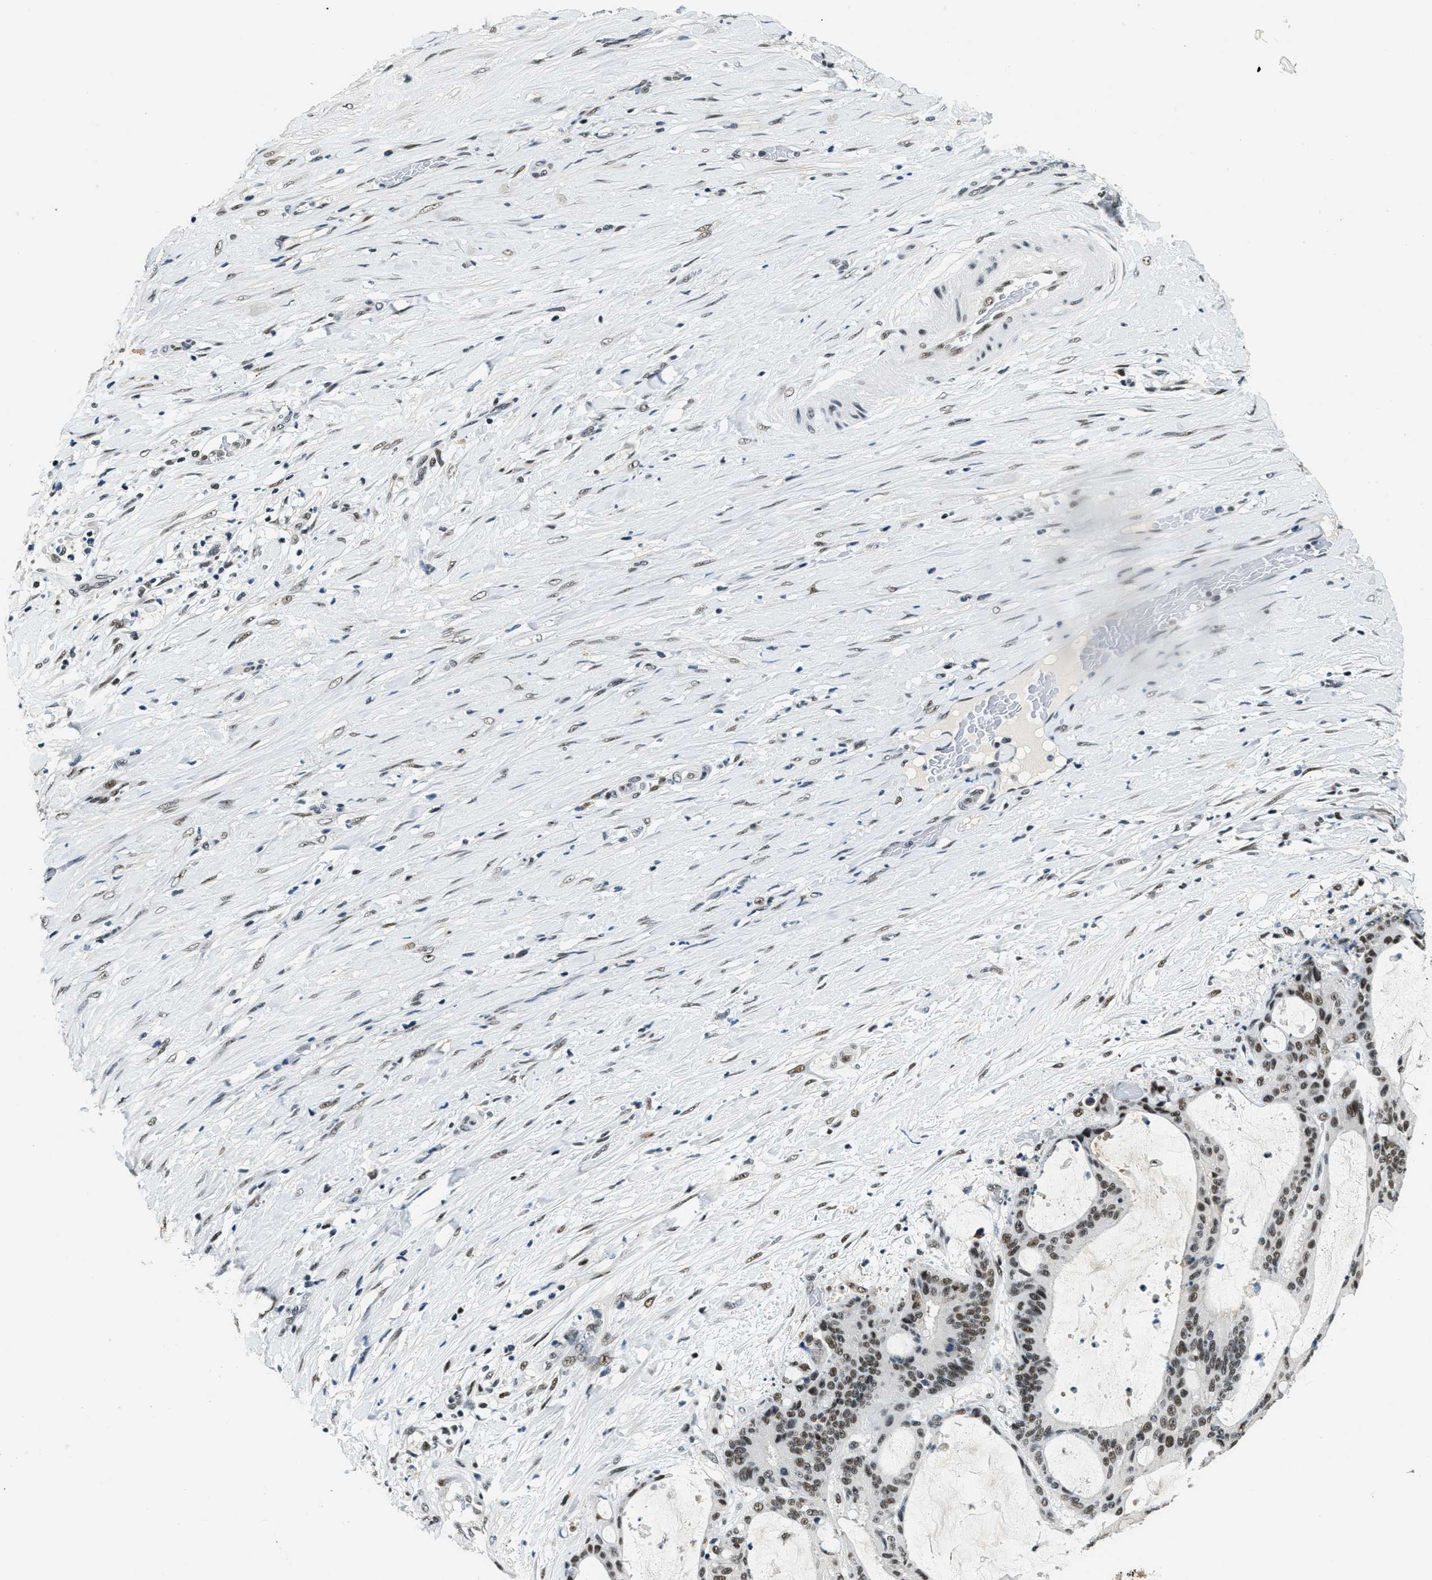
{"staining": {"intensity": "moderate", "quantity": ">75%", "location": "nuclear"}, "tissue": "liver cancer", "cell_type": "Tumor cells", "image_type": "cancer", "snomed": [{"axis": "morphology", "description": "Cholangiocarcinoma"}, {"axis": "topography", "description": "Liver"}], "caption": "Liver cancer tissue exhibits moderate nuclear expression in about >75% of tumor cells The protein of interest is shown in brown color, while the nuclei are stained blue.", "gene": "SSB", "patient": {"sex": "female", "age": 73}}